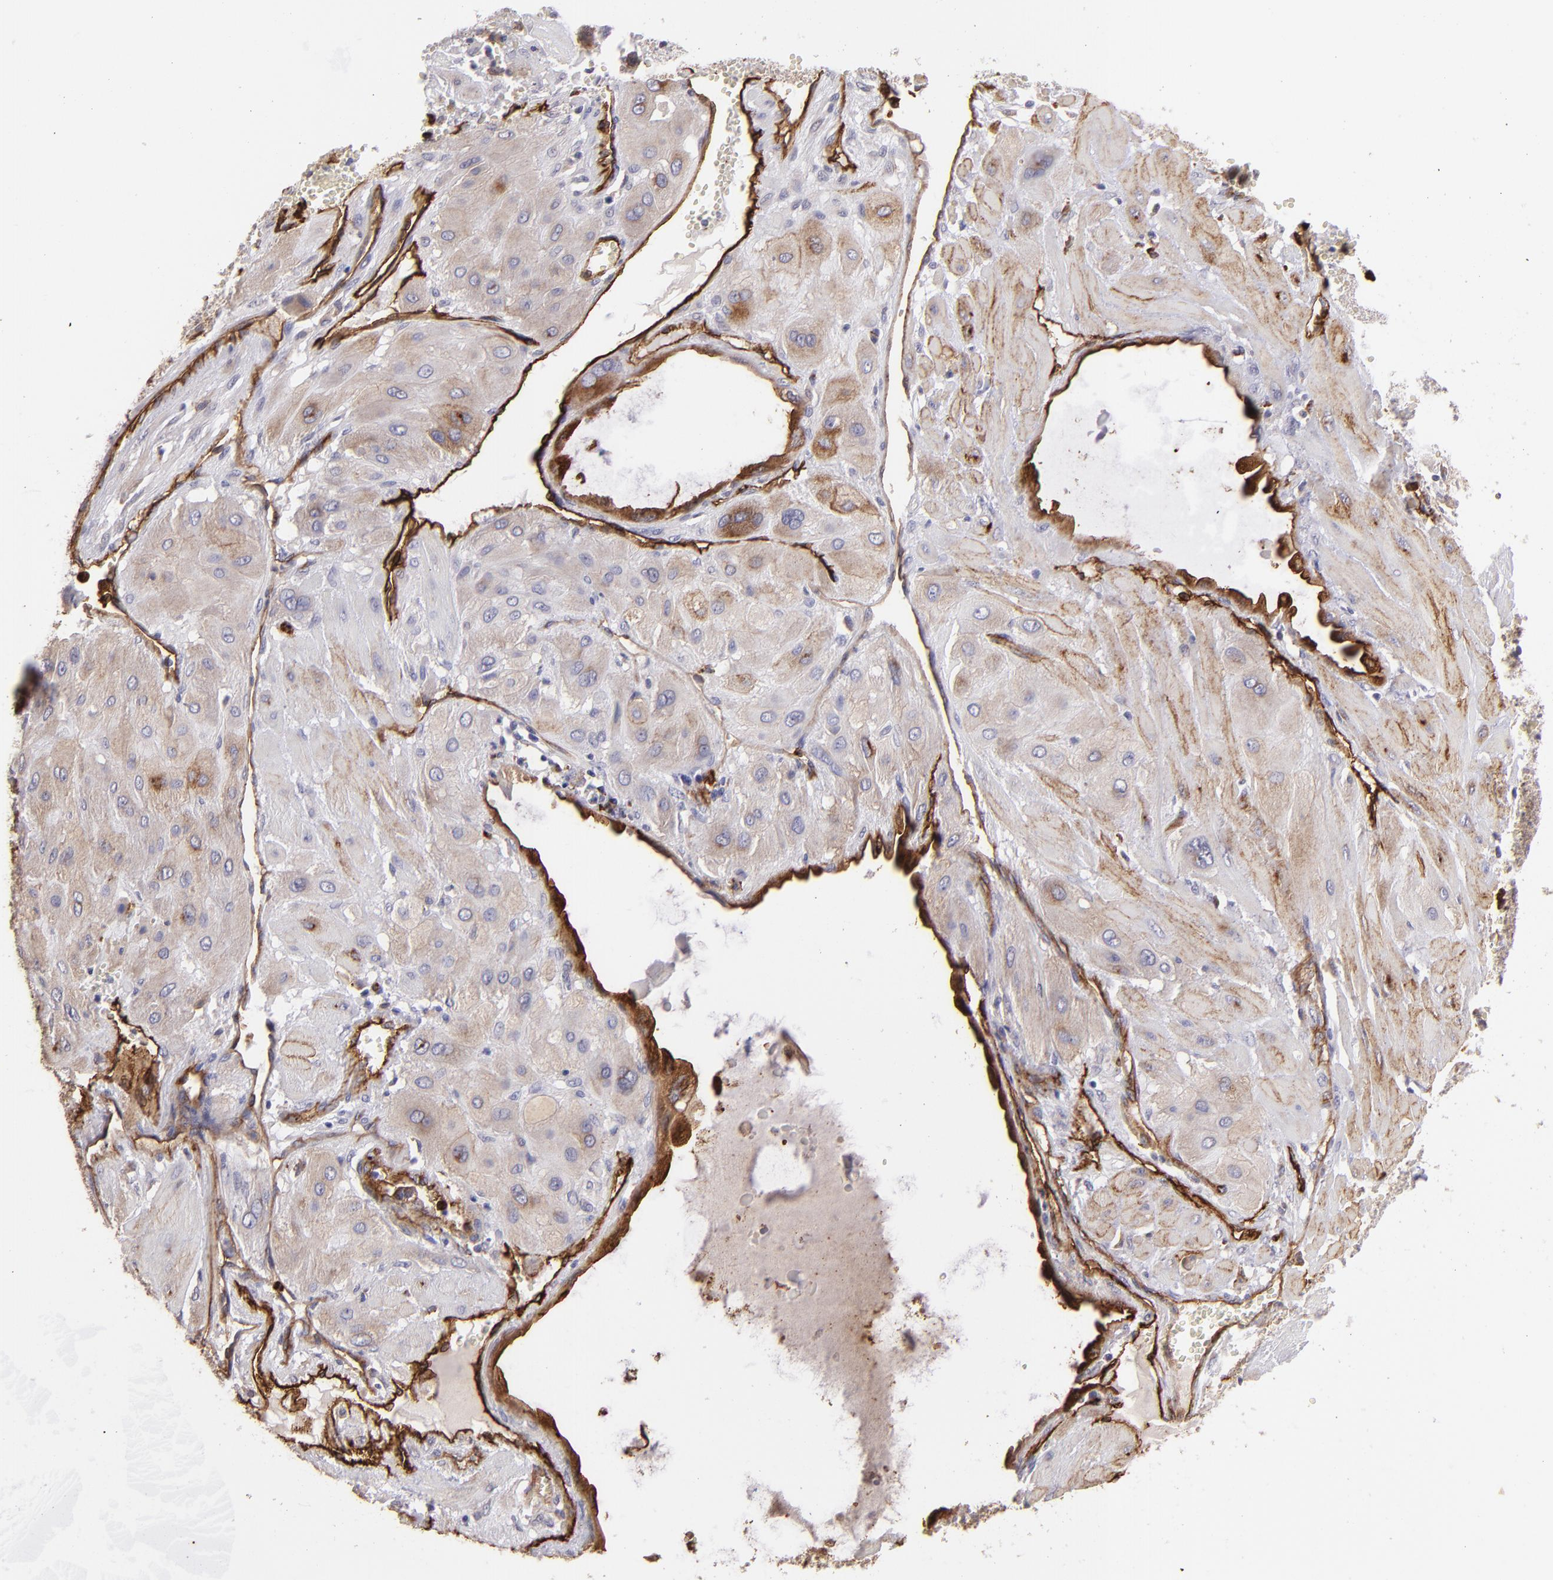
{"staining": {"intensity": "moderate", "quantity": ">75%", "location": "cytoplasmic/membranous"}, "tissue": "cervical cancer", "cell_type": "Tumor cells", "image_type": "cancer", "snomed": [{"axis": "morphology", "description": "Squamous cell carcinoma, NOS"}, {"axis": "topography", "description": "Cervix"}], "caption": "Squamous cell carcinoma (cervical) stained with a brown dye displays moderate cytoplasmic/membranous positive expression in approximately >75% of tumor cells.", "gene": "DYSF", "patient": {"sex": "female", "age": 34}}